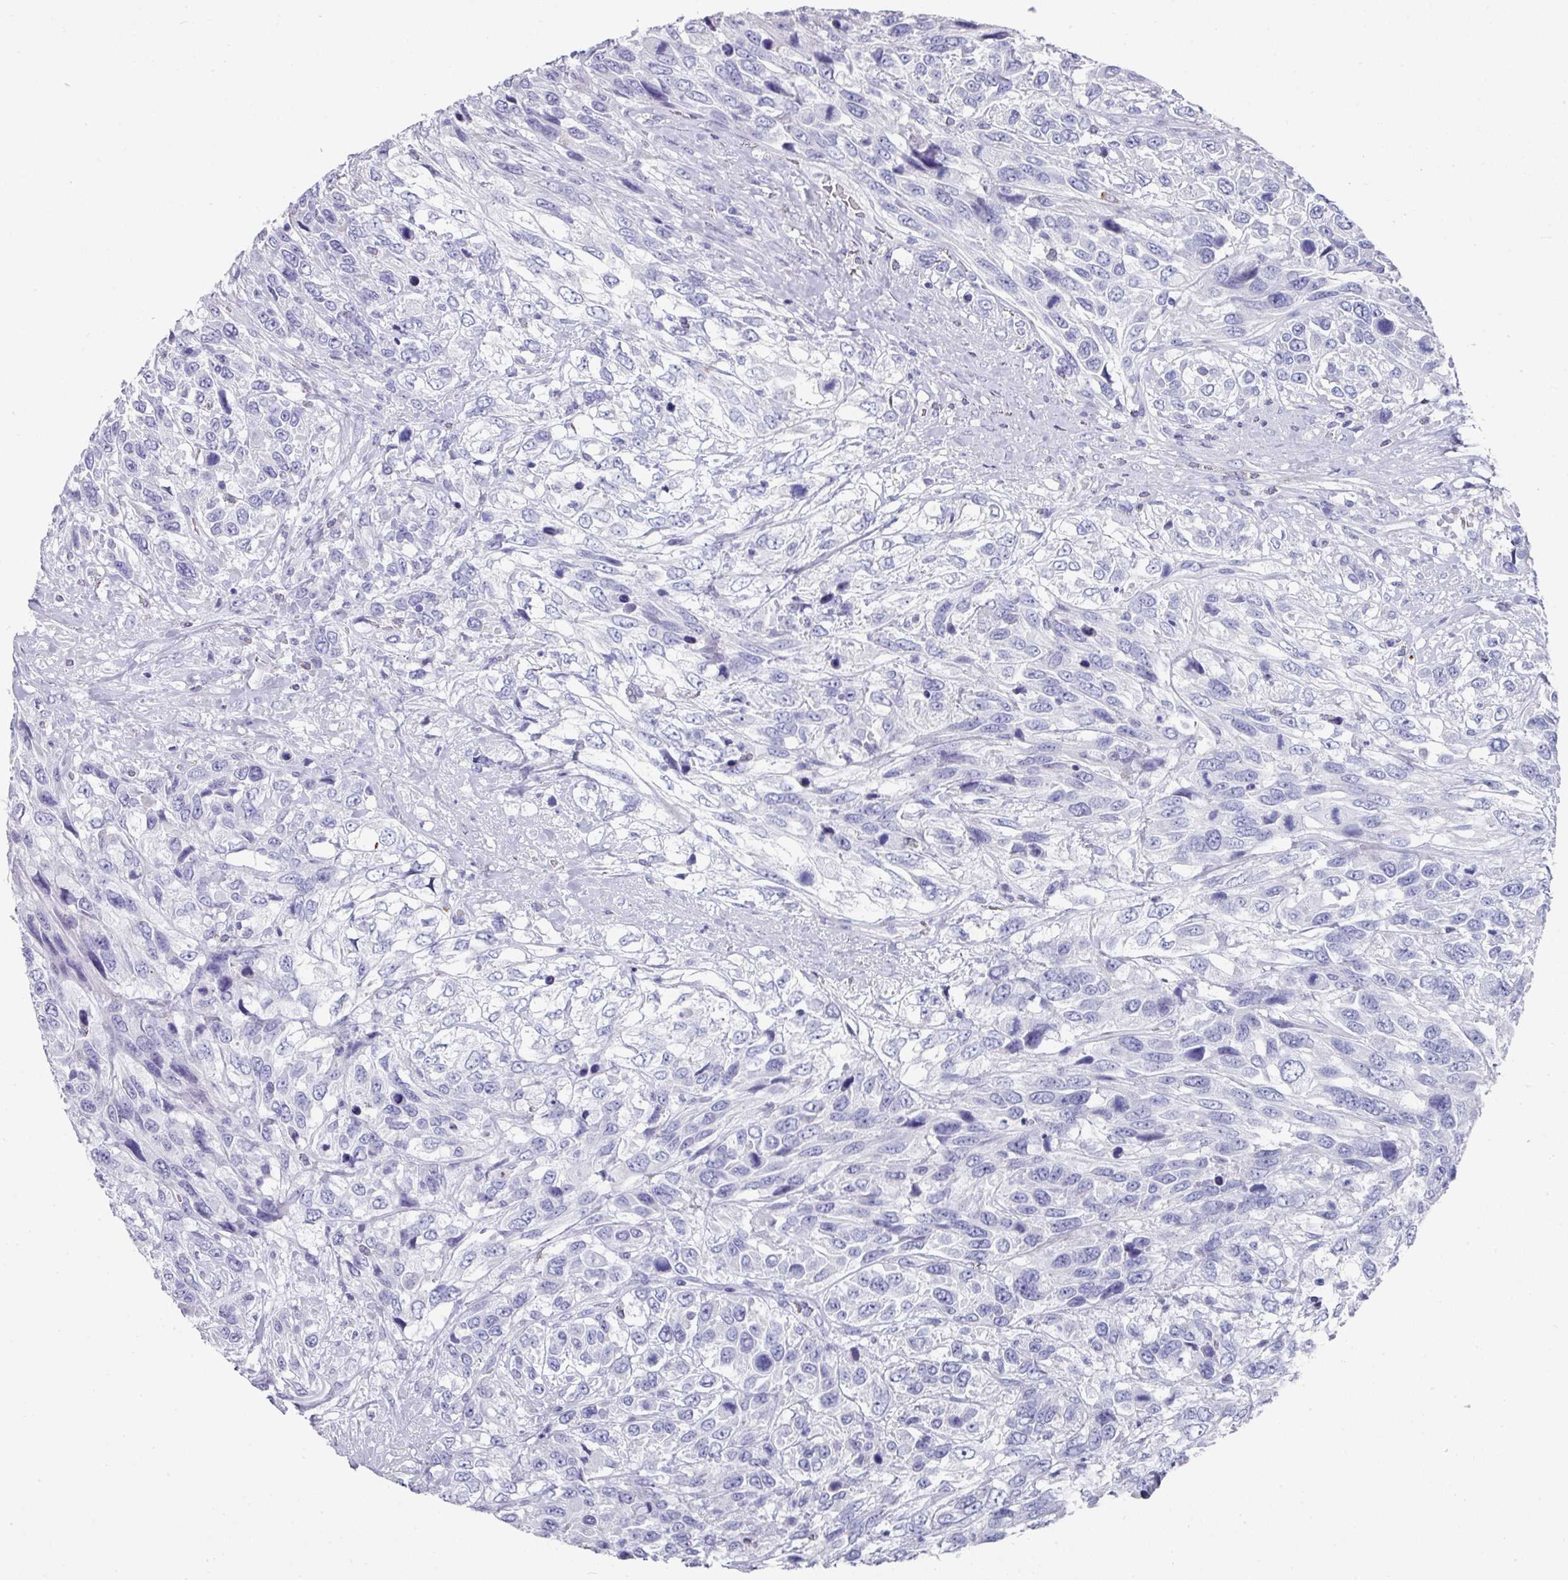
{"staining": {"intensity": "negative", "quantity": "none", "location": "none"}, "tissue": "urothelial cancer", "cell_type": "Tumor cells", "image_type": "cancer", "snomed": [{"axis": "morphology", "description": "Urothelial carcinoma, High grade"}, {"axis": "topography", "description": "Urinary bladder"}], "caption": "Immunohistochemical staining of human urothelial carcinoma (high-grade) reveals no significant expression in tumor cells. Brightfield microscopy of immunohistochemistry stained with DAB (3,3'-diaminobenzidine) (brown) and hematoxylin (blue), captured at high magnification.", "gene": "SETBP1", "patient": {"sex": "female", "age": 70}}